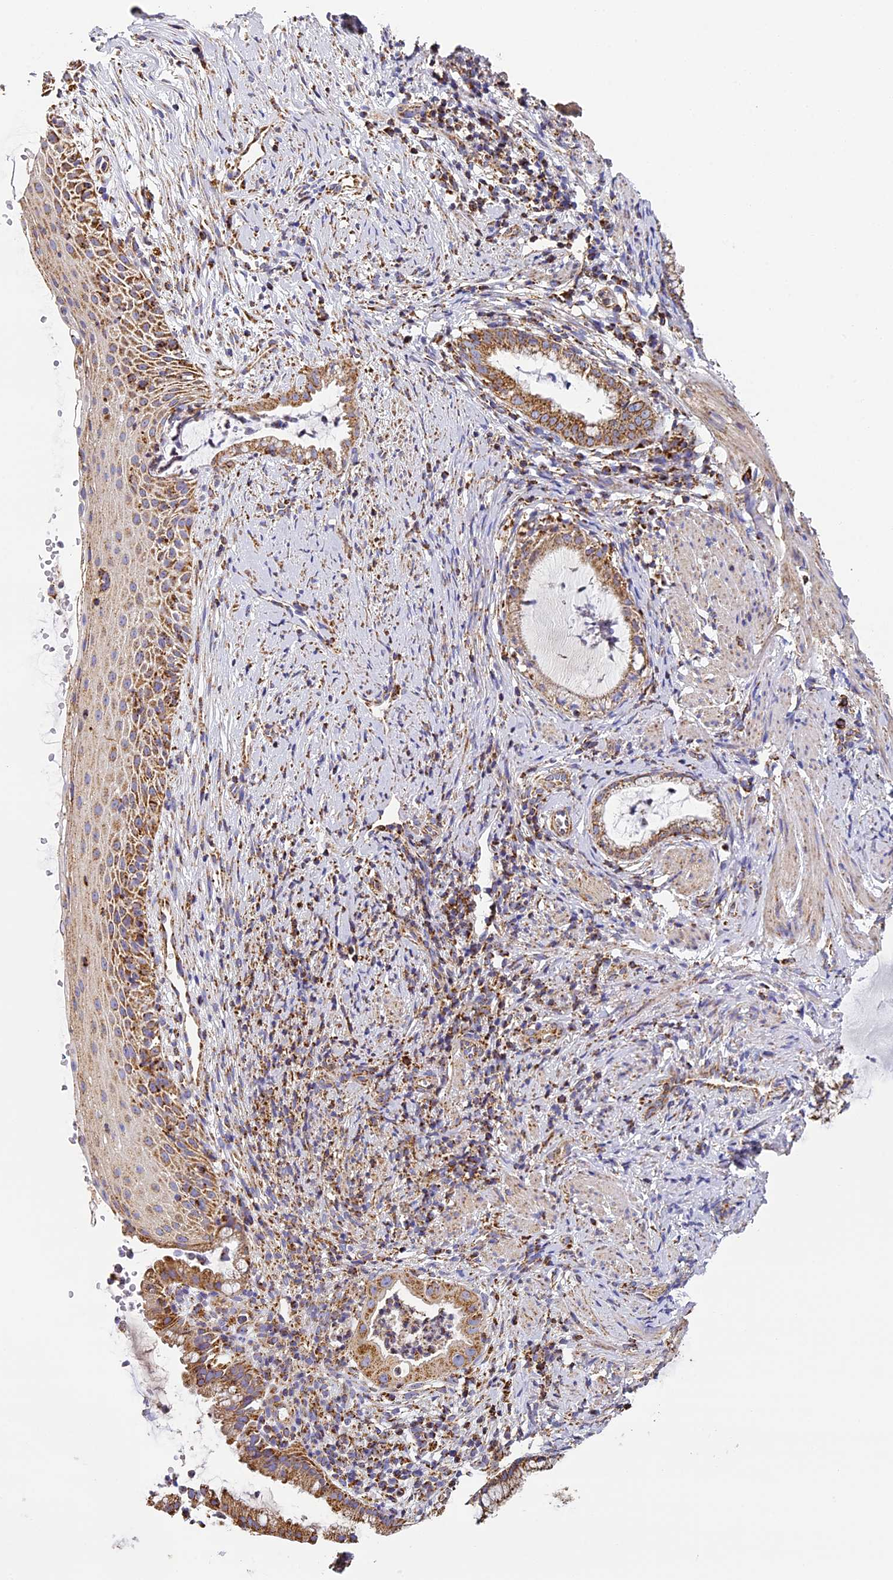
{"staining": {"intensity": "moderate", "quantity": "25%-75%", "location": "cytoplasmic/membranous"}, "tissue": "cervix", "cell_type": "Glandular cells", "image_type": "normal", "snomed": [{"axis": "morphology", "description": "Normal tissue, NOS"}, {"axis": "topography", "description": "Cervix"}], "caption": "Glandular cells exhibit moderate cytoplasmic/membranous positivity in approximately 25%-75% of cells in benign cervix.", "gene": "STK17A", "patient": {"sex": "female", "age": 36}}